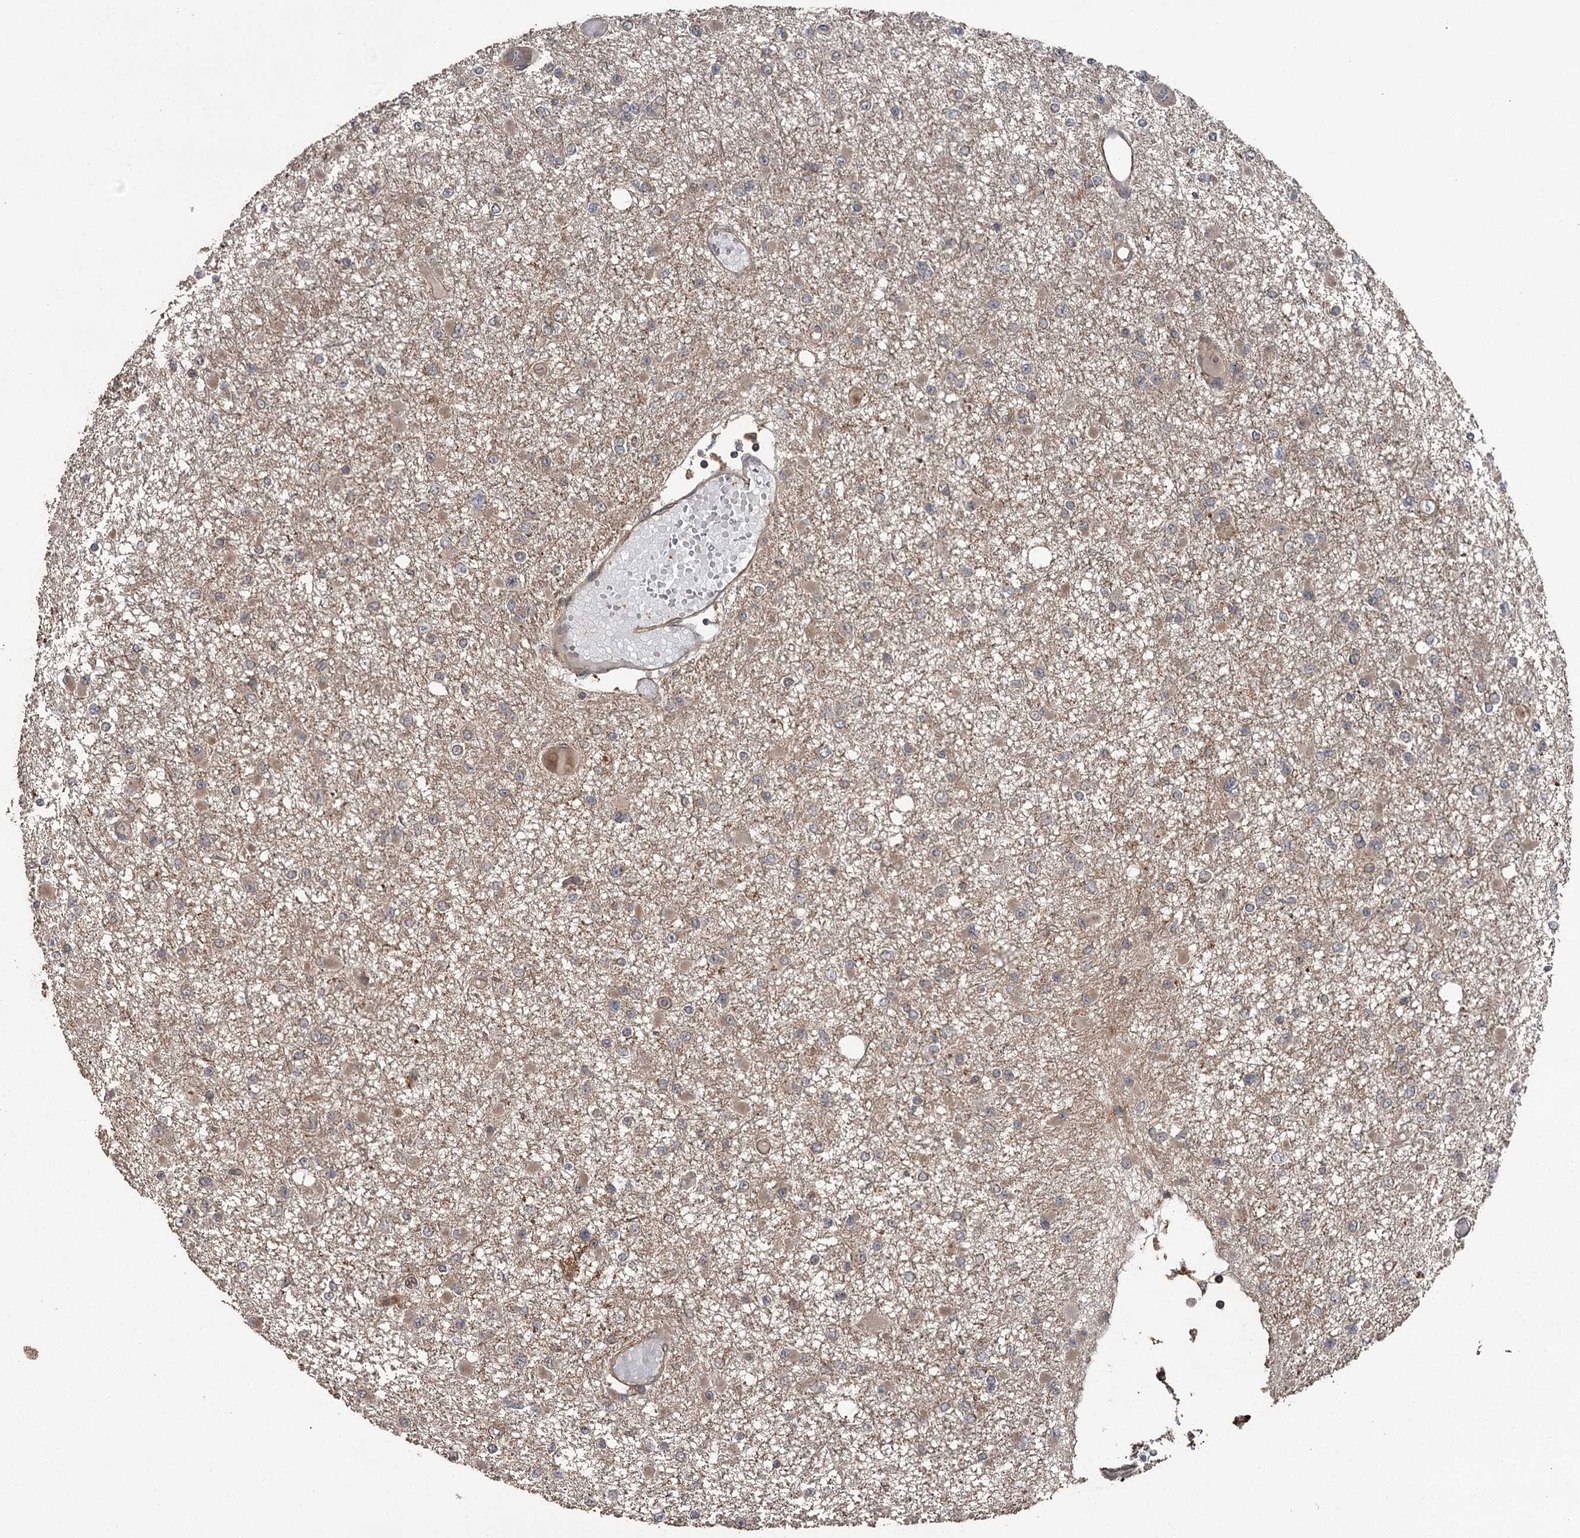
{"staining": {"intensity": "weak", "quantity": "25%-75%", "location": "cytoplasmic/membranous"}, "tissue": "glioma", "cell_type": "Tumor cells", "image_type": "cancer", "snomed": [{"axis": "morphology", "description": "Glioma, malignant, Low grade"}, {"axis": "topography", "description": "Brain"}], "caption": "Tumor cells show low levels of weak cytoplasmic/membranous staining in approximately 25%-75% of cells in human malignant low-grade glioma.", "gene": "RAB21", "patient": {"sex": "female", "age": 22}}